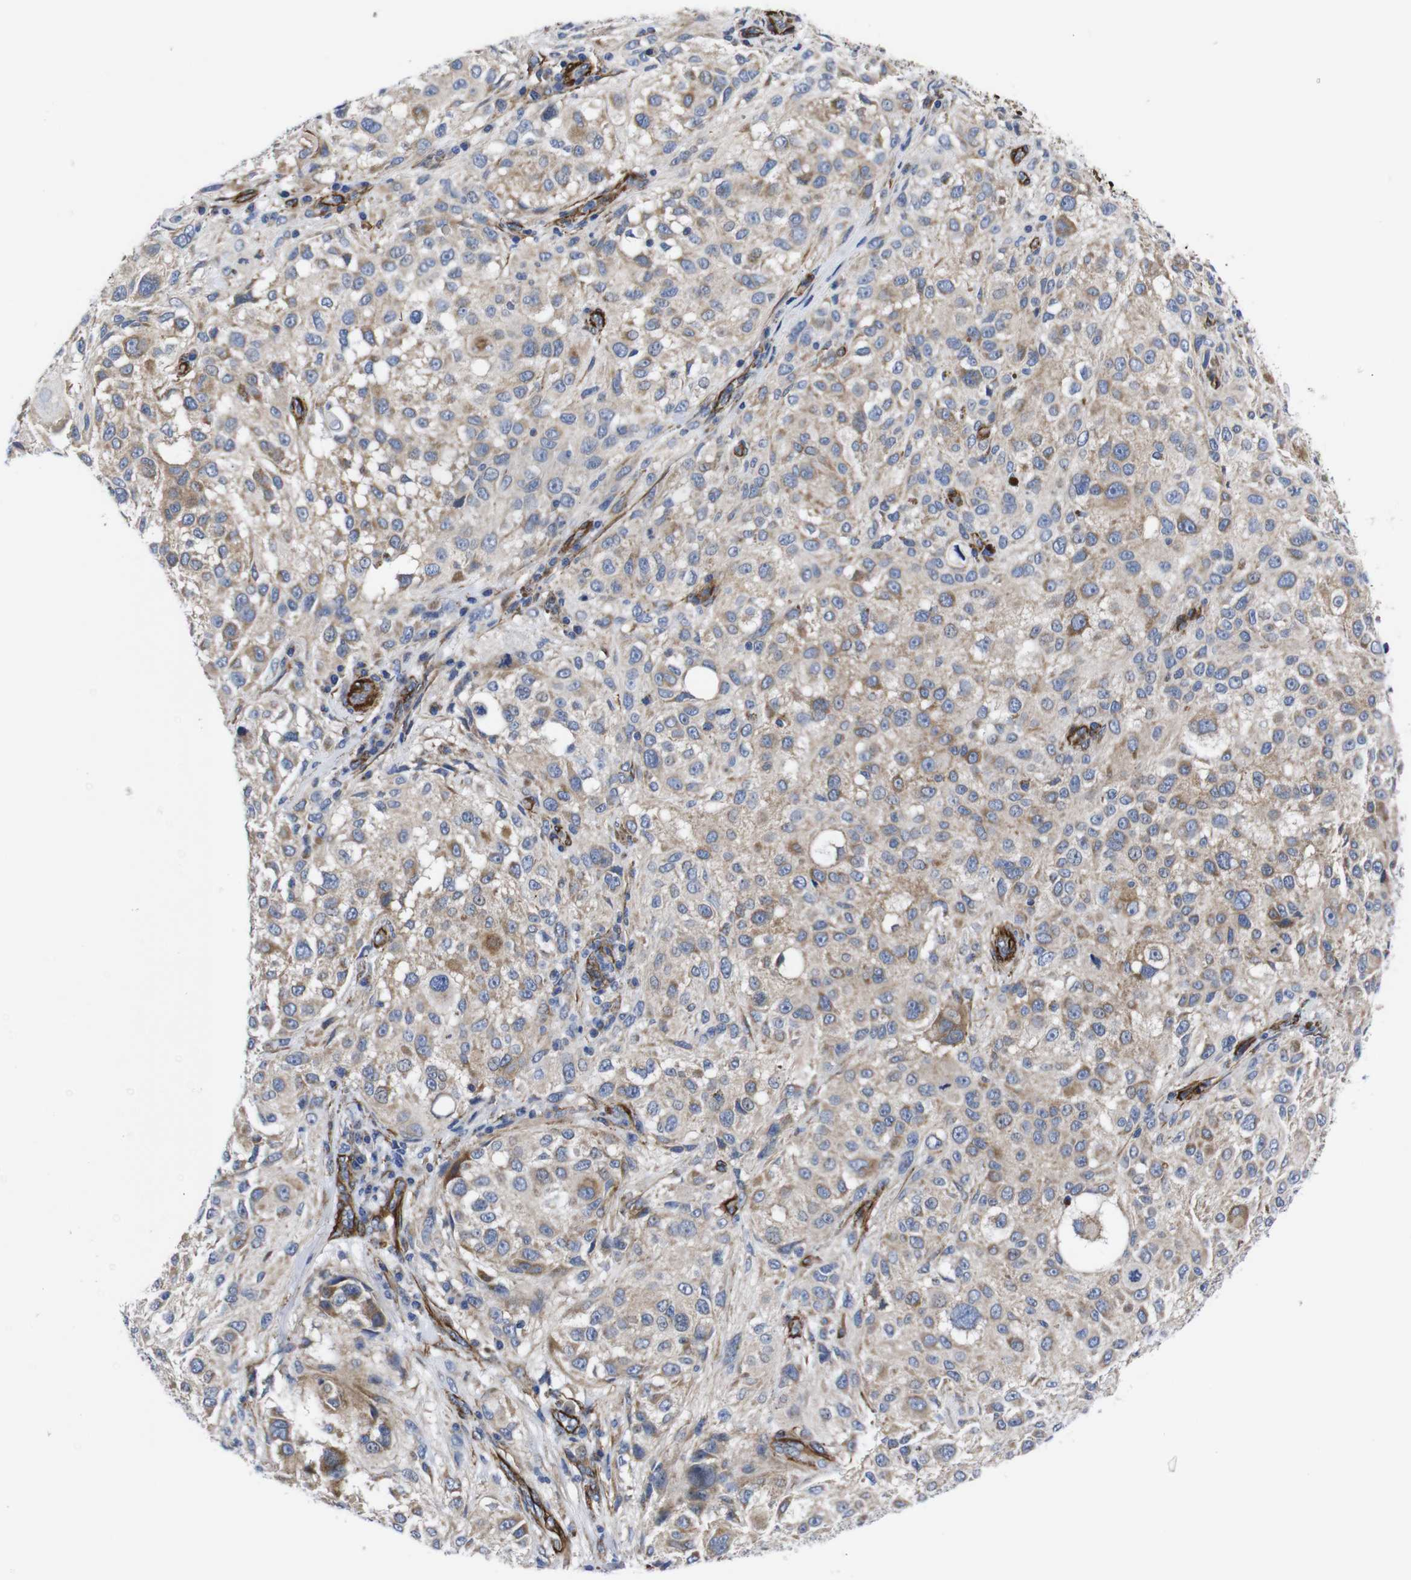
{"staining": {"intensity": "weak", "quantity": ">75%", "location": "cytoplasmic/membranous"}, "tissue": "melanoma", "cell_type": "Tumor cells", "image_type": "cancer", "snomed": [{"axis": "morphology", "description": "Necrosis, NOS"}, {"axis": "morphology", "description": "Malignant melanoma, NOS"}, {"axis": "topography", "description": "Skin"}], "caption": "This histopathology image displays immunohistochemistry staining of human malignant melanoma, with low weak cytoplasmic/membranous positivity in approximately >75% of tumor cells.", "gene": "WNT10A", "patient": {"sex": "female", "age": 87}}